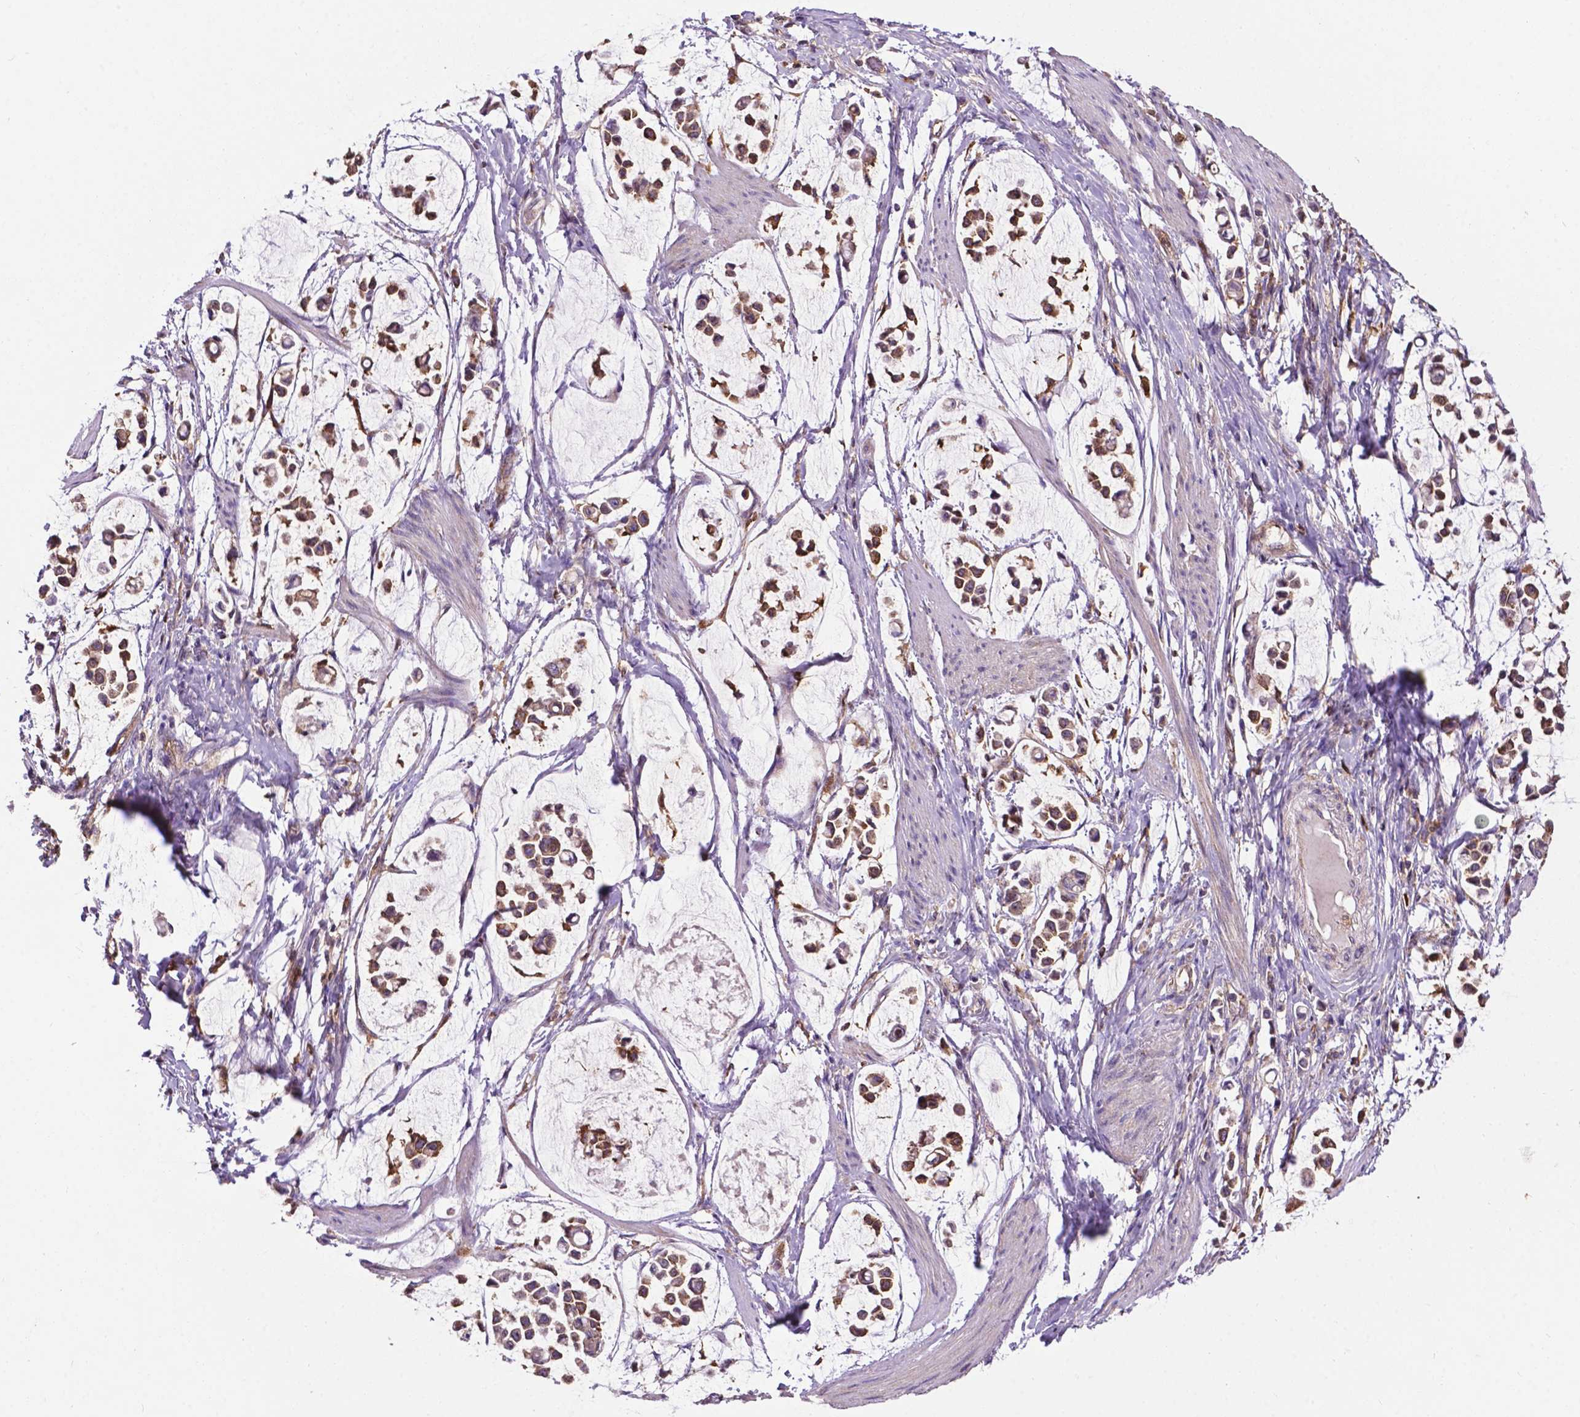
{"staining": {"intensity": "moderate", "quantity": ">75%", "location": "cytoplasmic/membranous"}, "tissue": "stomach cancer", "cell_type": "Tumor cells", "image_type": "cancer", "snomed": [{"axis": "morphology", "description": "Adenocarcinoma, NOS"}, {"axis": "topography", "description": "Stomach"}], "caption": "Immunohistochemical staining of stomach cancer displays medium levels of moderate cytoplasmic/membranous staining in about >75% of tumor cells. The protein of interest is shown in brown color, while the nuclei are stained blue.", "gene": "SMAD3", "patient": {"sex": "male", "age": 82}}